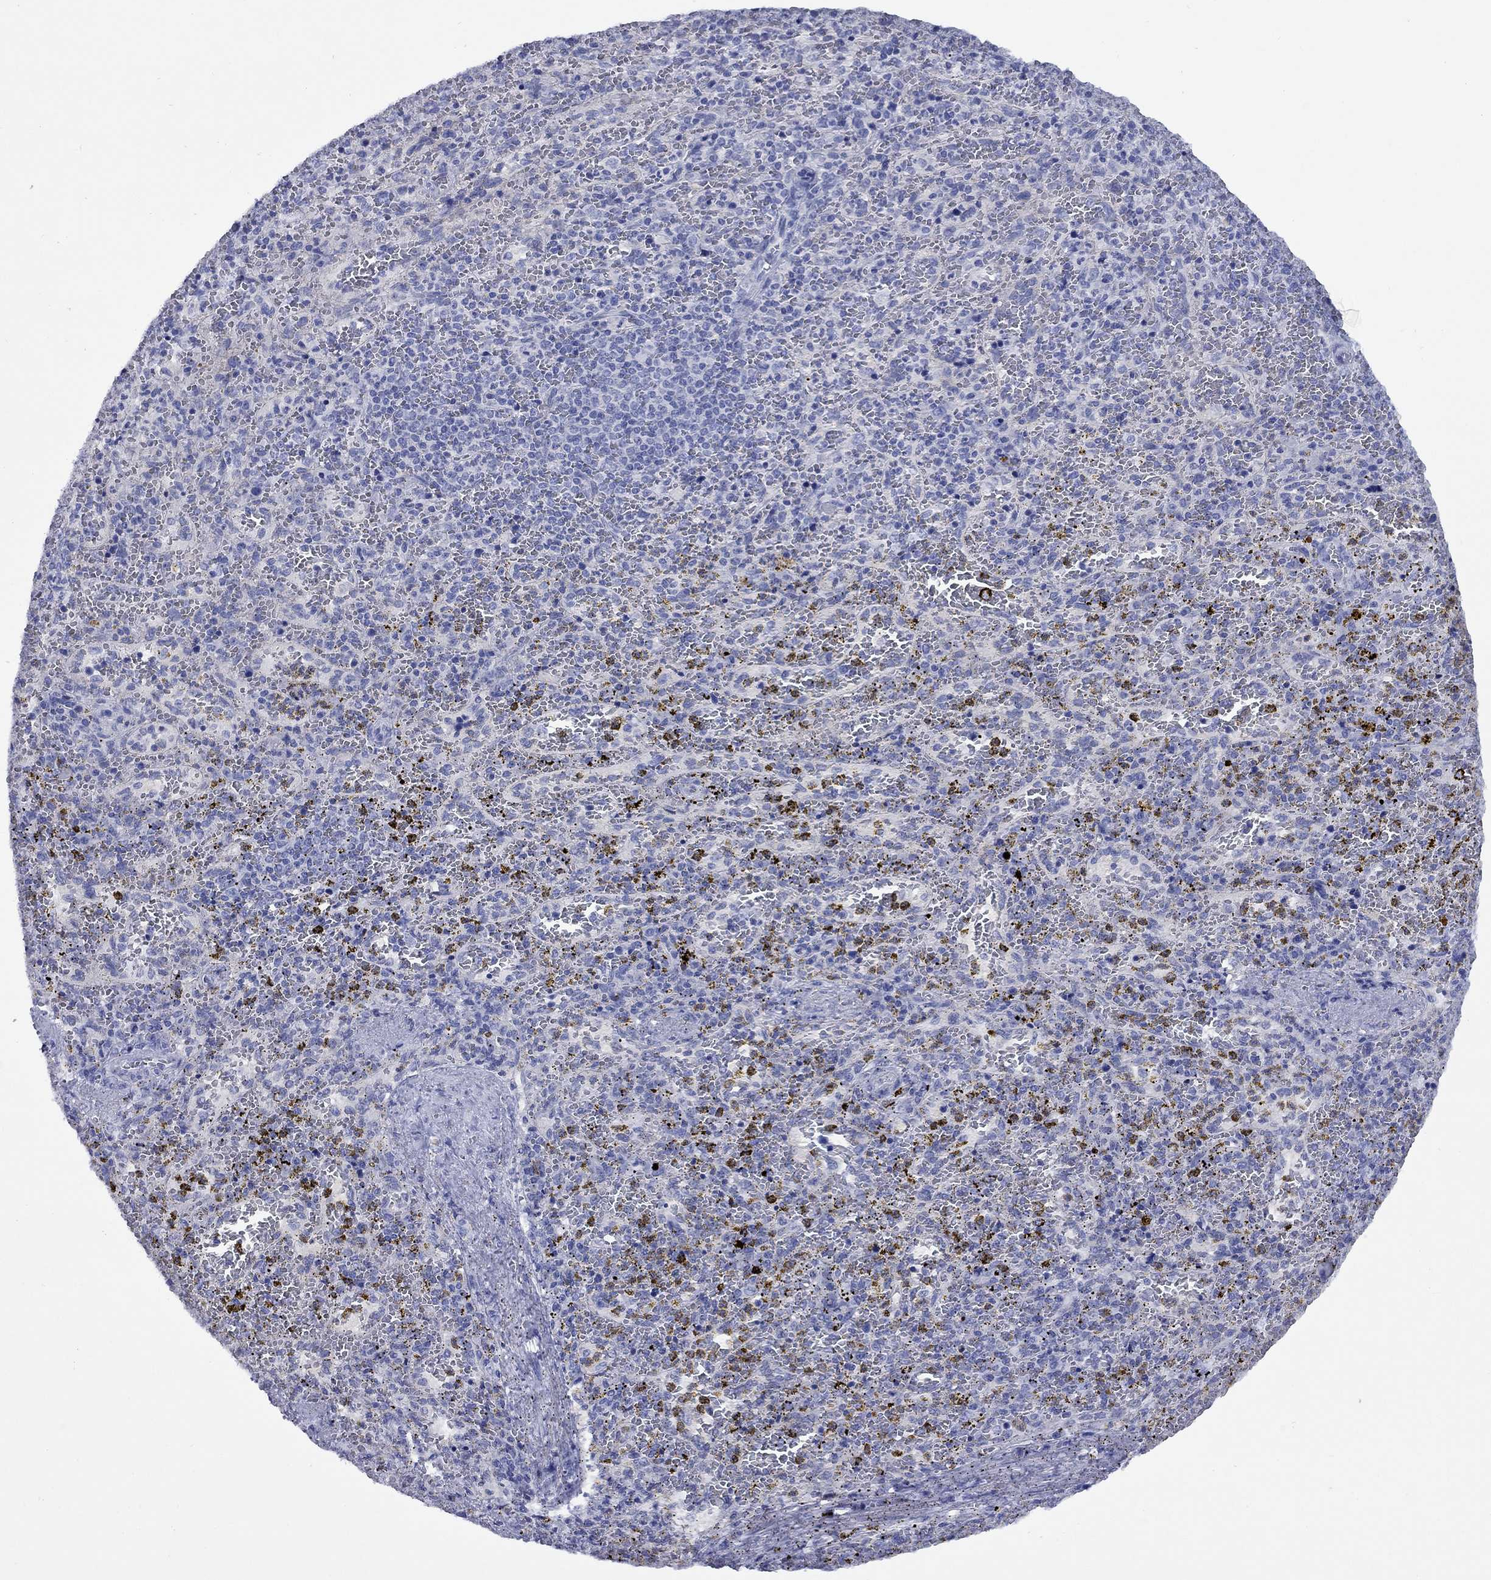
{"staining": {"intensity": "negative", "quantity": "none", "location": "none"}, "tissue": "spleen", "cell_type": "Cells in red pulp", "image_type": "normal", "snomed": [{"axis": "morphology", "description": "Normal tissue, NOS"}, {"axis": "topography", "description": "Spleen"}], "caption": "IHC histopathology image of benign spleen: spleen stained with DAB (3,3'-diaminobenzidine) shows no significant protein expression in cells in red pulp. Nuclei are stained in blue.", "gene": "CCNA1", "patient": {"sex": "female", "age": 50}}